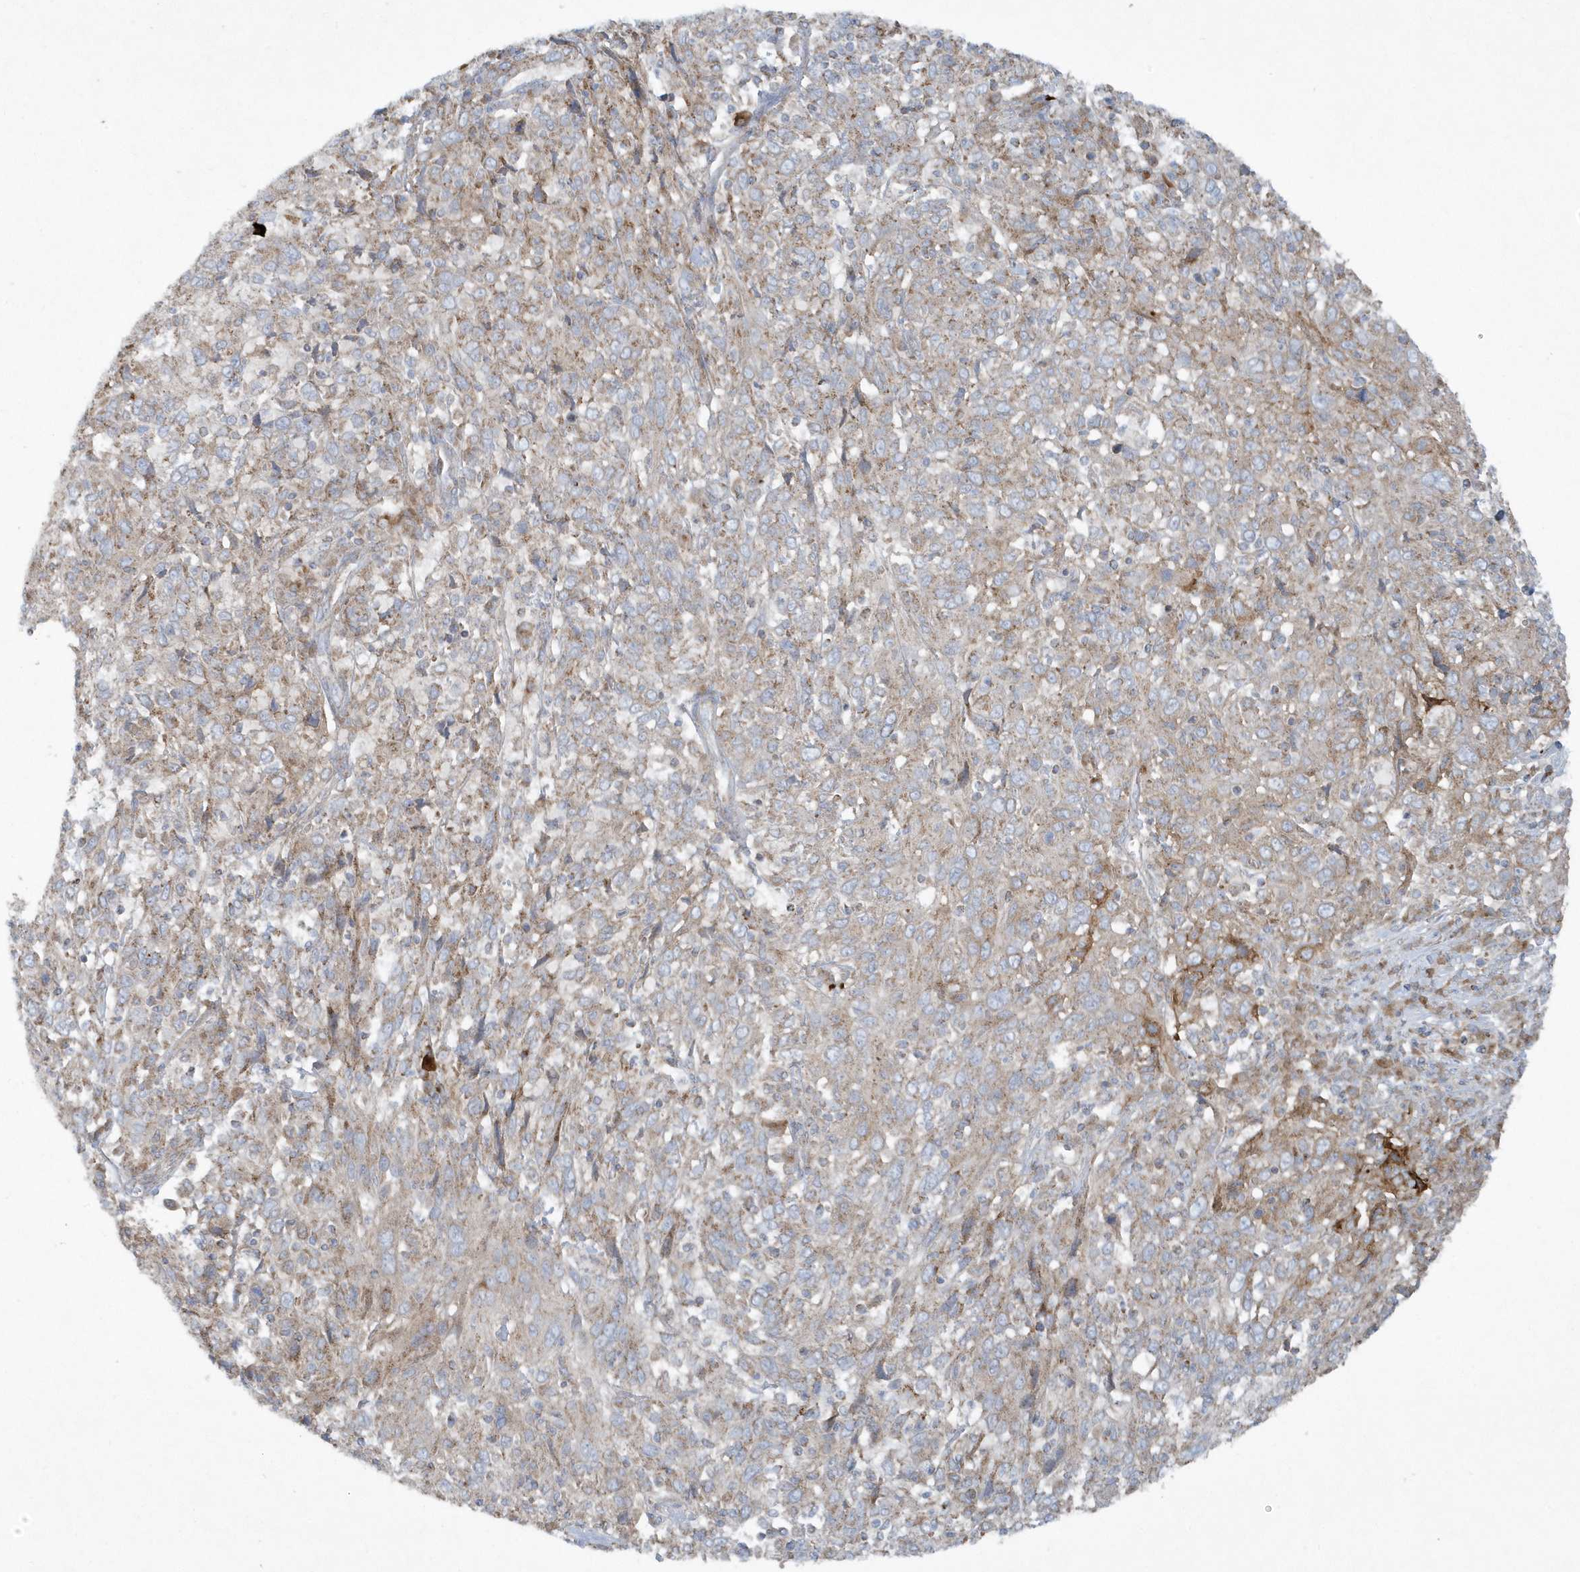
{"staining": {"intensity": "weak", "quantity": "25%-75%", "location": "cytoplasmic/membranous"}, "tissue": "cervical cancer", "cell_type": "Tumor cells", "image_type": "cancer", "snomed": [{"axis": "morphology", "description": "Squamous cell carcinoma, NOS"}, {"axis": "topography", "description": "Cervix"}], "caption": "Cervical cancer tissue displays weak cytoplasmic/membranous staining in about 25%-75% of tumor cells", "gene": "SLC38A2", "patient": {"sex": "female", "age": 46}}